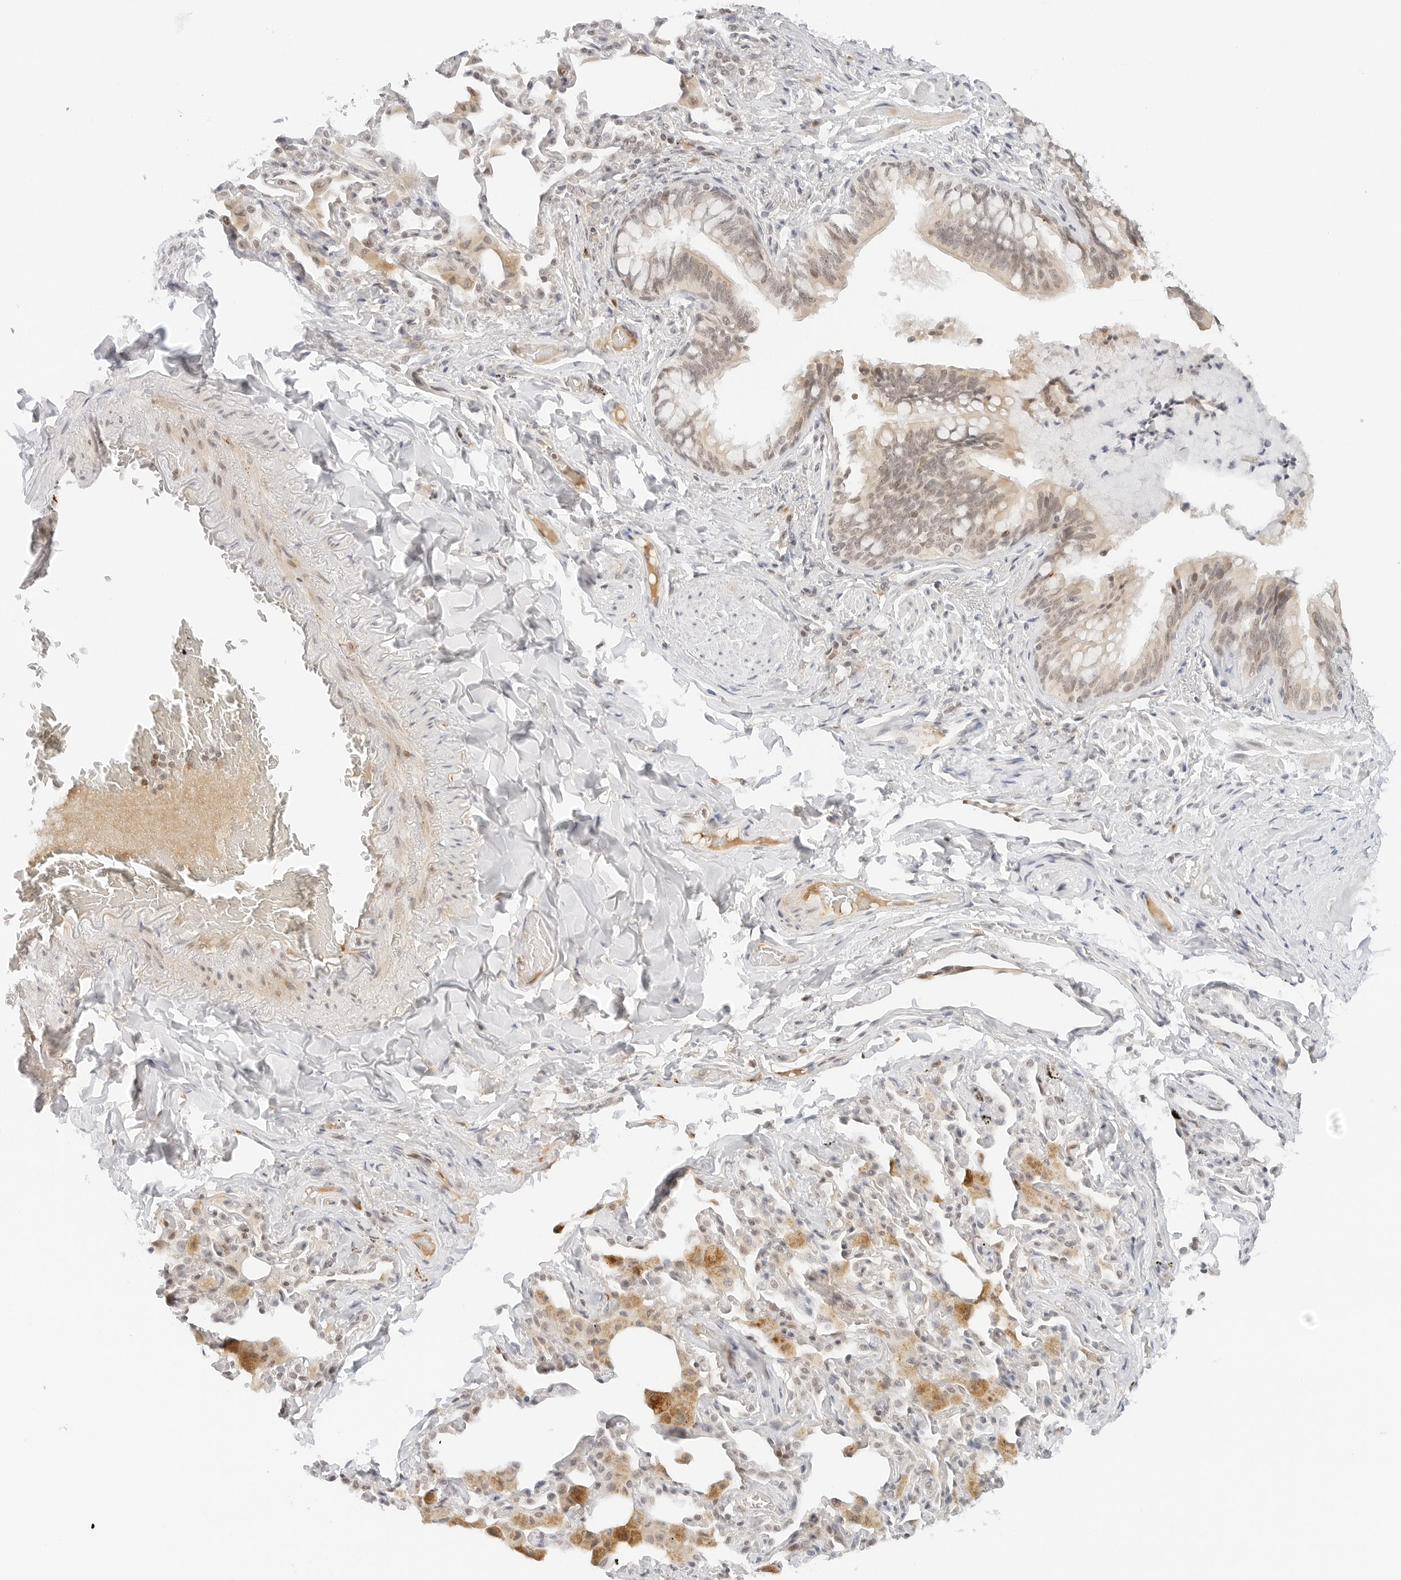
{"staining": {"intensity": "weak", "quantity": ">75%", "location": "cytoplasmic/membranous,nuclear"}, "tissue": "bronchus", "cell_type": "Respiratory epithelial cells", "image_type": "normal", "snomed": [{"axis": "morphology", "description": "Normal tissue, NOS"}, {"axis": "morphology", "description": "Inflammation, NOS"}, {"axis": "topography", "description": "Bronchus"}, {"axis": "topography", "description": "Lung"}], "caption": "Human bronchus stained for a protein (brown) displays weak cytoplasmic/membranous,nuclear positive expression in approximately >75% of respiratory epithelial cells.", "gene": "NEO1", "patient": {"sex": "female", "age": 46}}